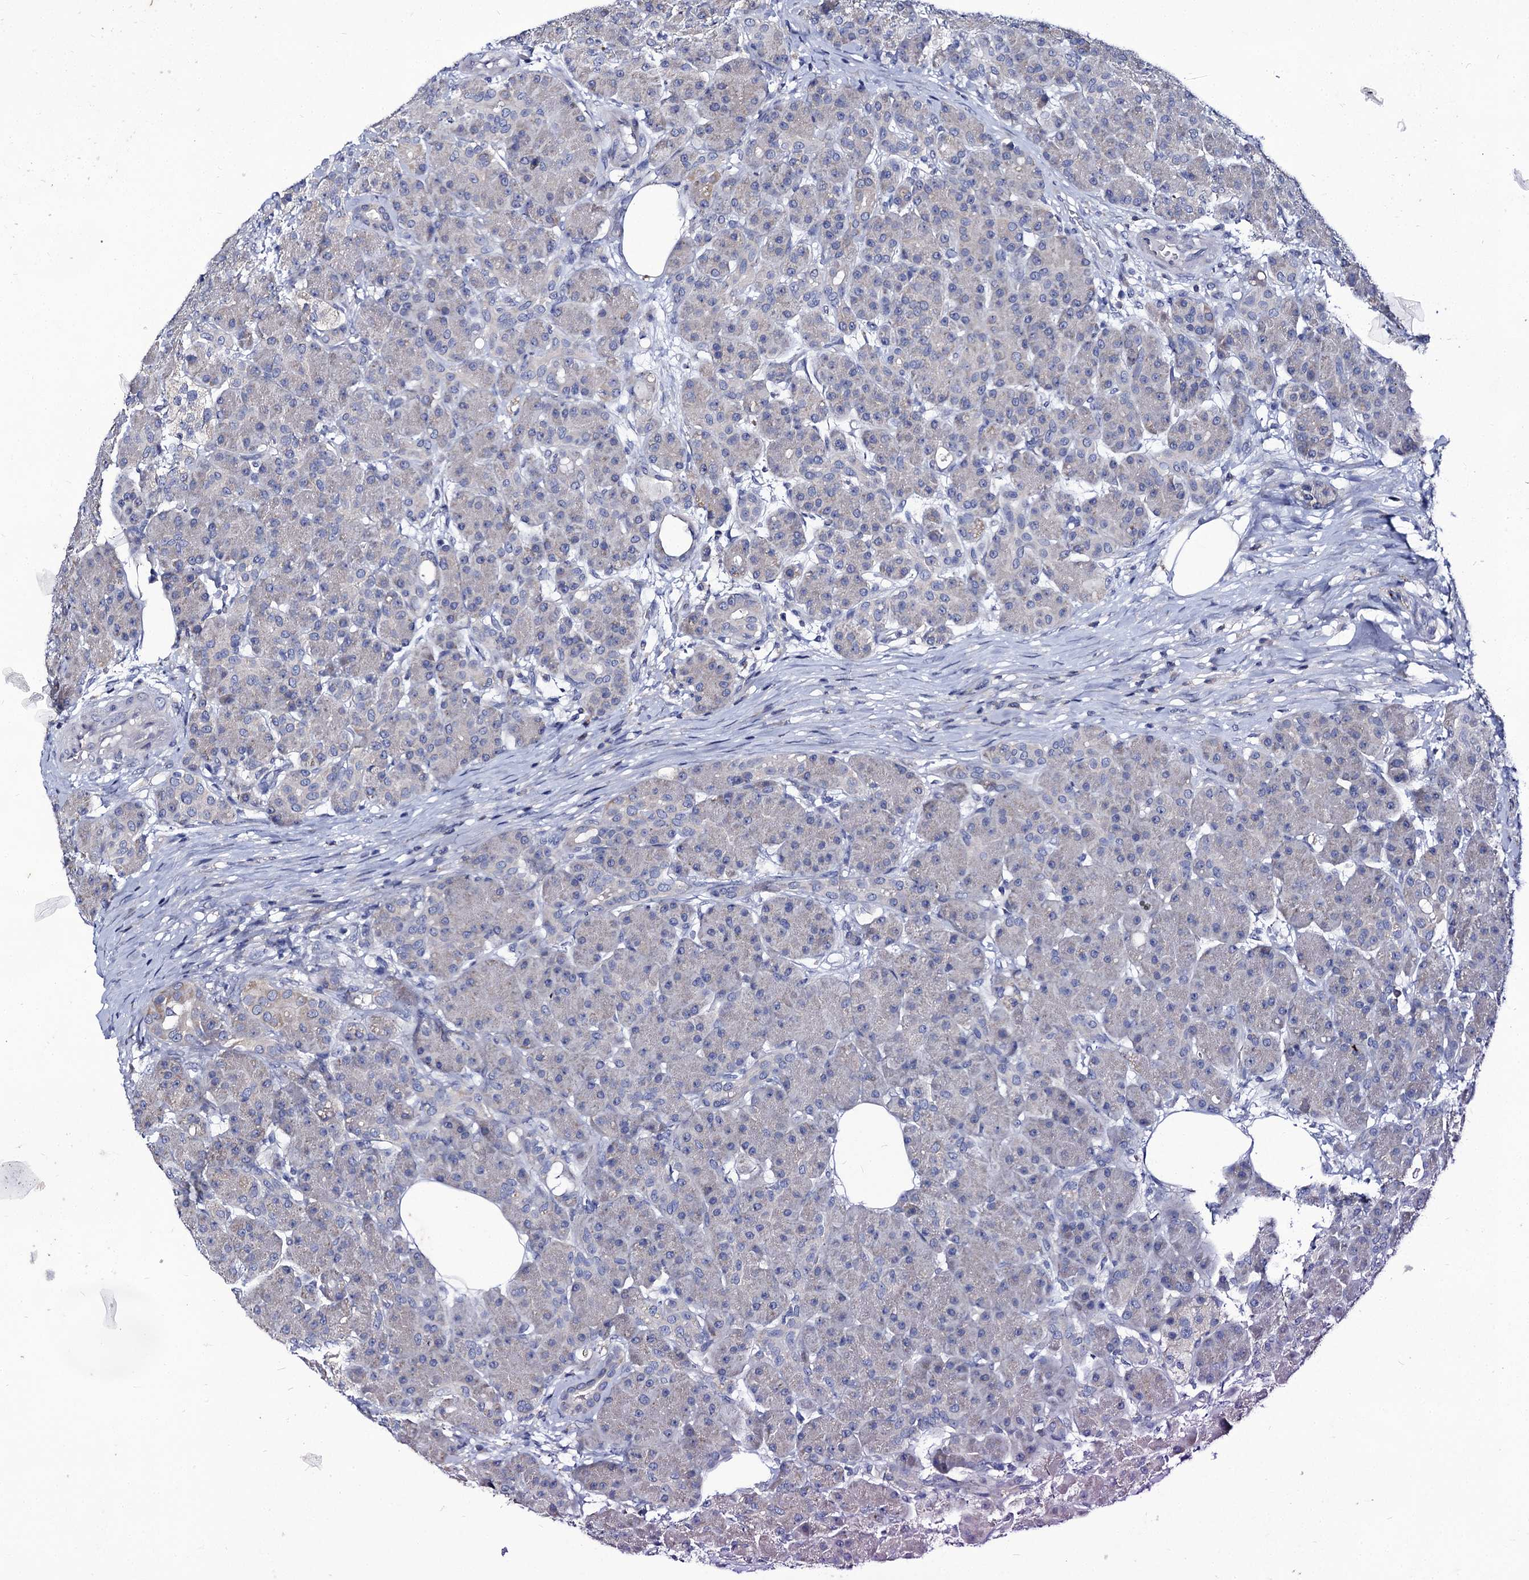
{"staining": {"intensity": "negative", "quantity": "none", "location": "none"}, "tissue": "pancreas", "cell_type": "Exocrine glandular cells", "image_type": "normal", "snomed": [{"axis": "morphology", "description": "Normal tissue, NOS"}, {"axis": "topography", "description": "Pancreas"}], "caption": "This is an immunohistochemistry (IHC) photomicrograph of benign pancreas. There is no staining in exocrine glandular cells.", "gene": "PANX2", "patient": {"sex": "male", "age": 63}}